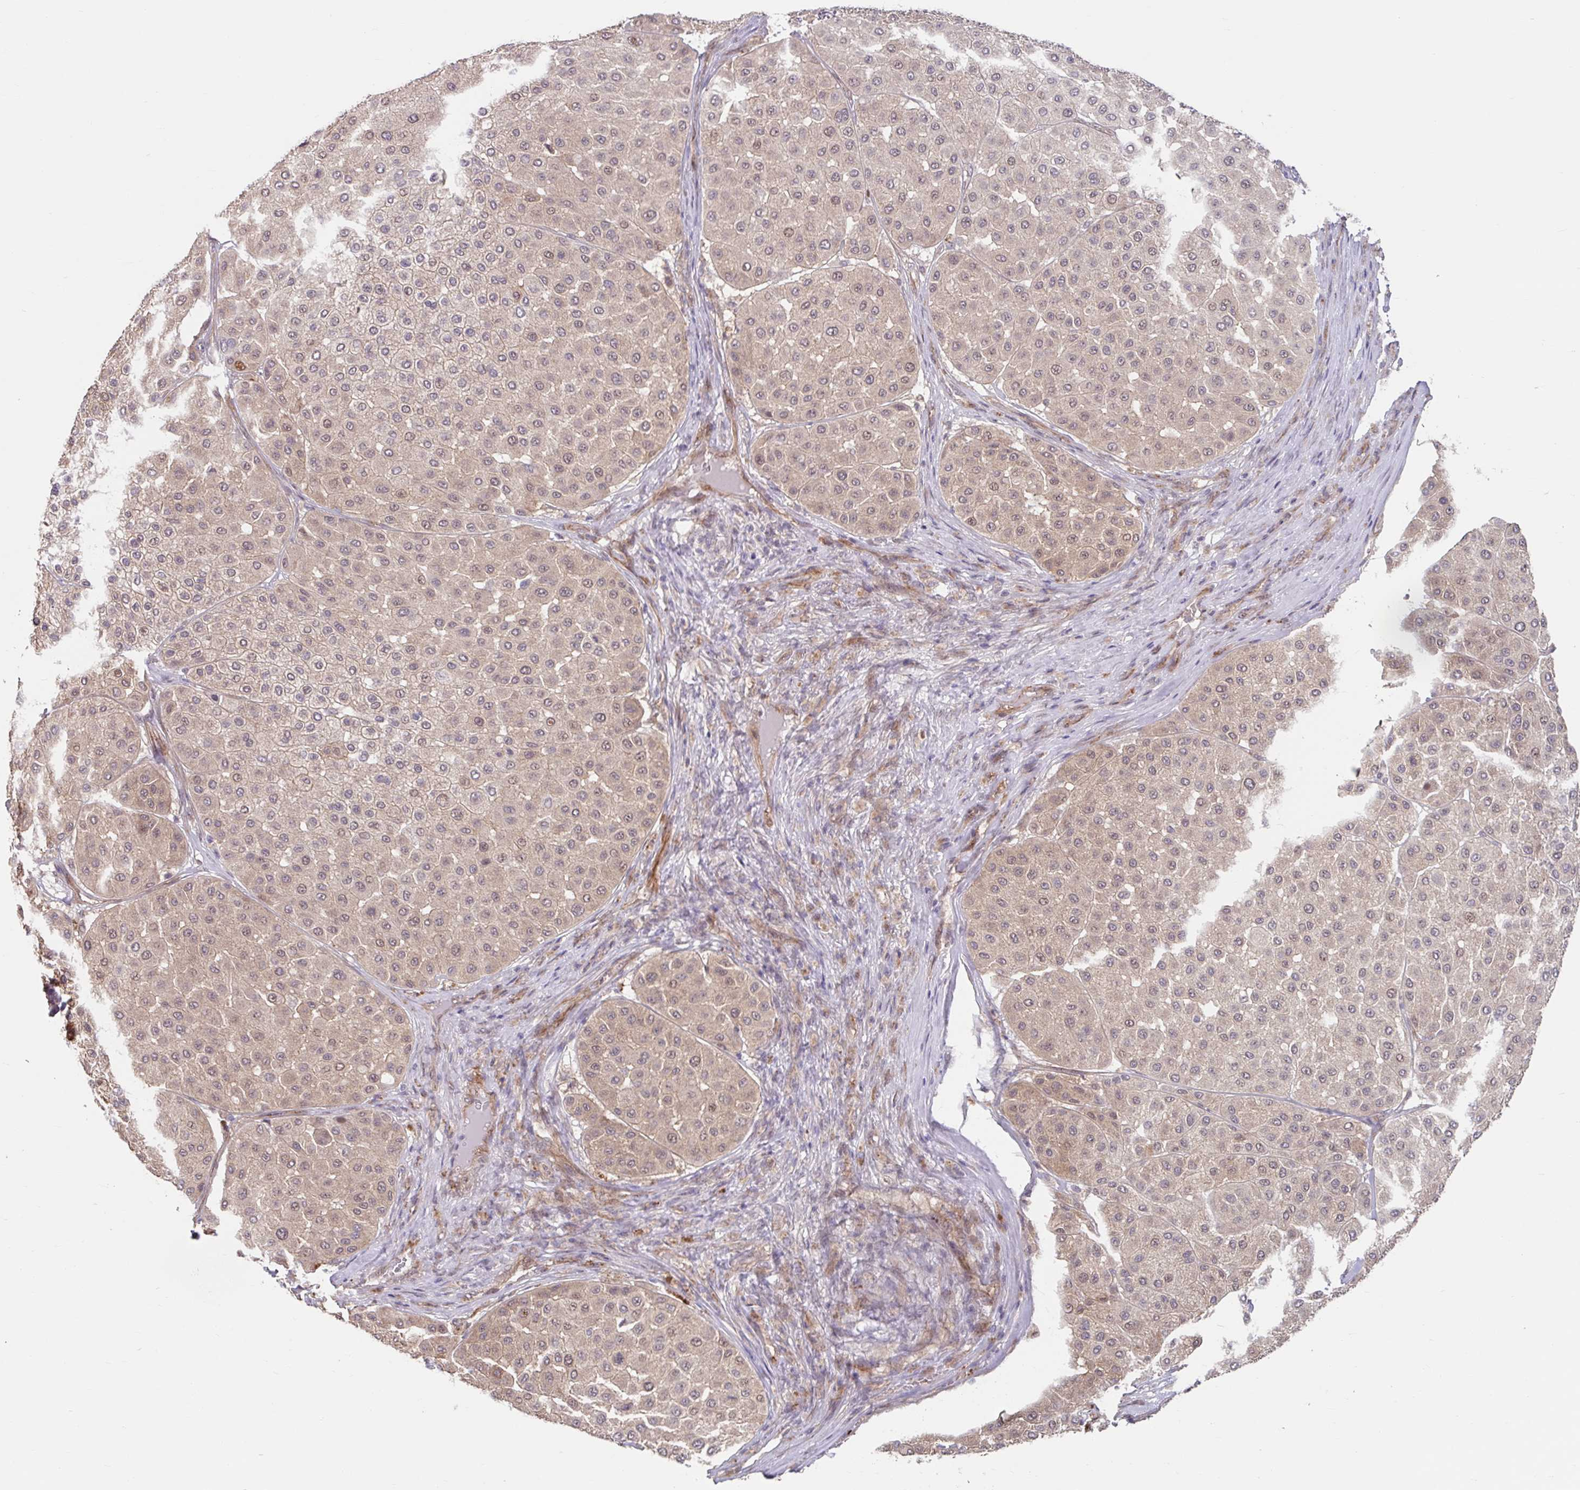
{"staining": {"intensity": "weak", "quantity": "<25%", "location": "cytoplasmic/membranous,nuclear"}, "tissue": "melanoma", "cell_type": "Tumor cells", "image_type": "cancer", "snomed": [{"axis": "morphology", "description": "Malignant melanoma, Metastatic site"}, {"axis": "topography", "description": "Smooth muscle"}], "caption": "The immunohistochemistry (IHC) histopathology image has no significant staining in tumor cells of melanoma tissue. (DAB (3,3'-diaminobenzidine) immunohistochemistry visualized using brightfield microscopy, high magnification).", "gene": "STYXL1", "patient": {"sex": "male", "age": 41}}